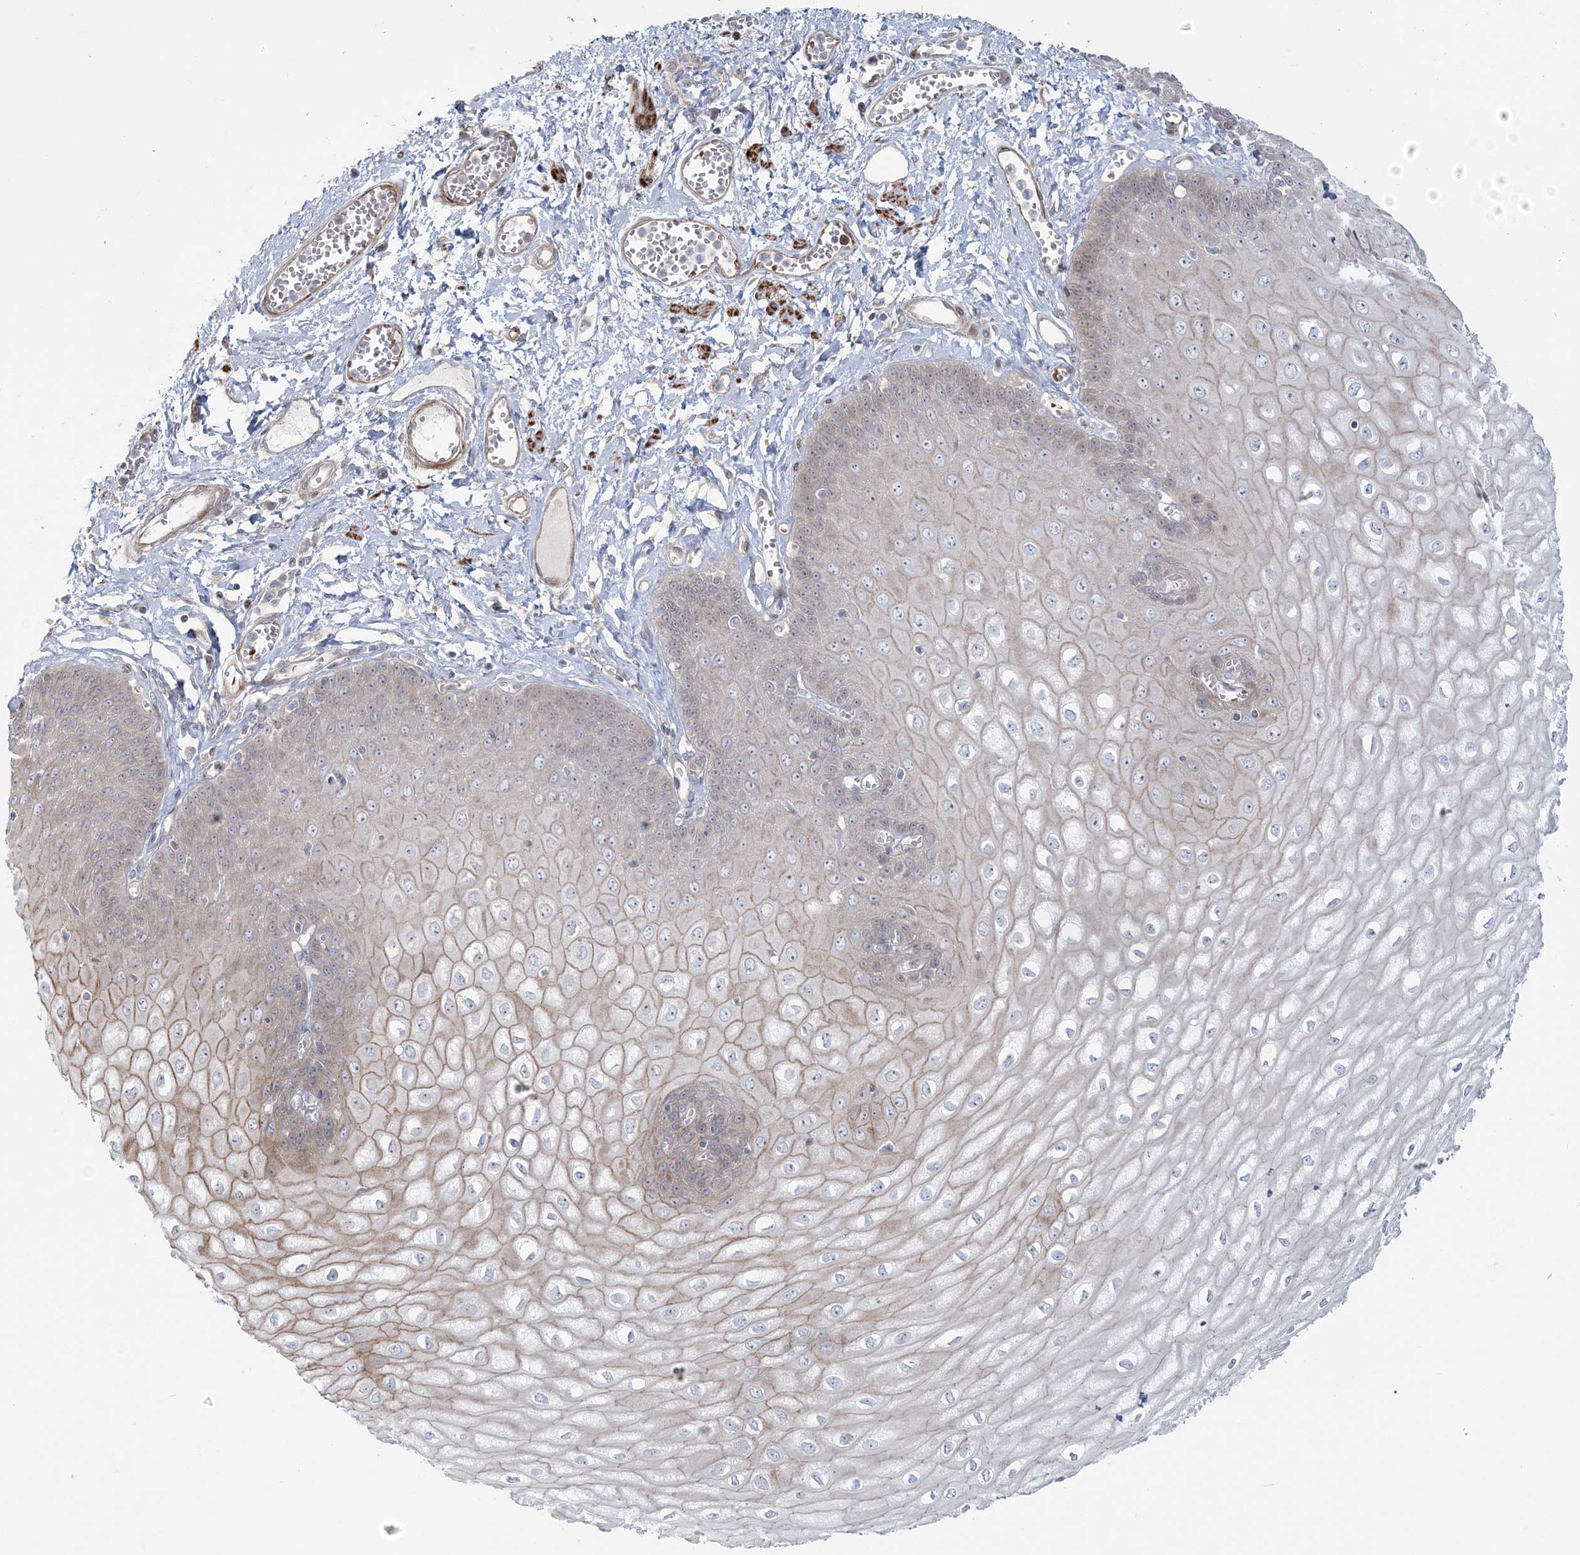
{"staining": {"intensity": "weak", "quantity": "<25%", "location": "cytoplasmic/membranous"}, "tissue": "esophagus", "cell_type": "Squamous epithelial cells", "image_type": "normal", "snomed": [{"axis": "morphology", "description": "Normal tissue, NOS"}, {"axis": "topography", "description": "Esophagus"}], "caption": "Immunohistochemistry image of normal human esophagus stained for a protein (brown), which demonstrates no expression in squamous epithelial cells.", "gene": "NUDT9", "patient": {"sex": "male", "age": 60}}